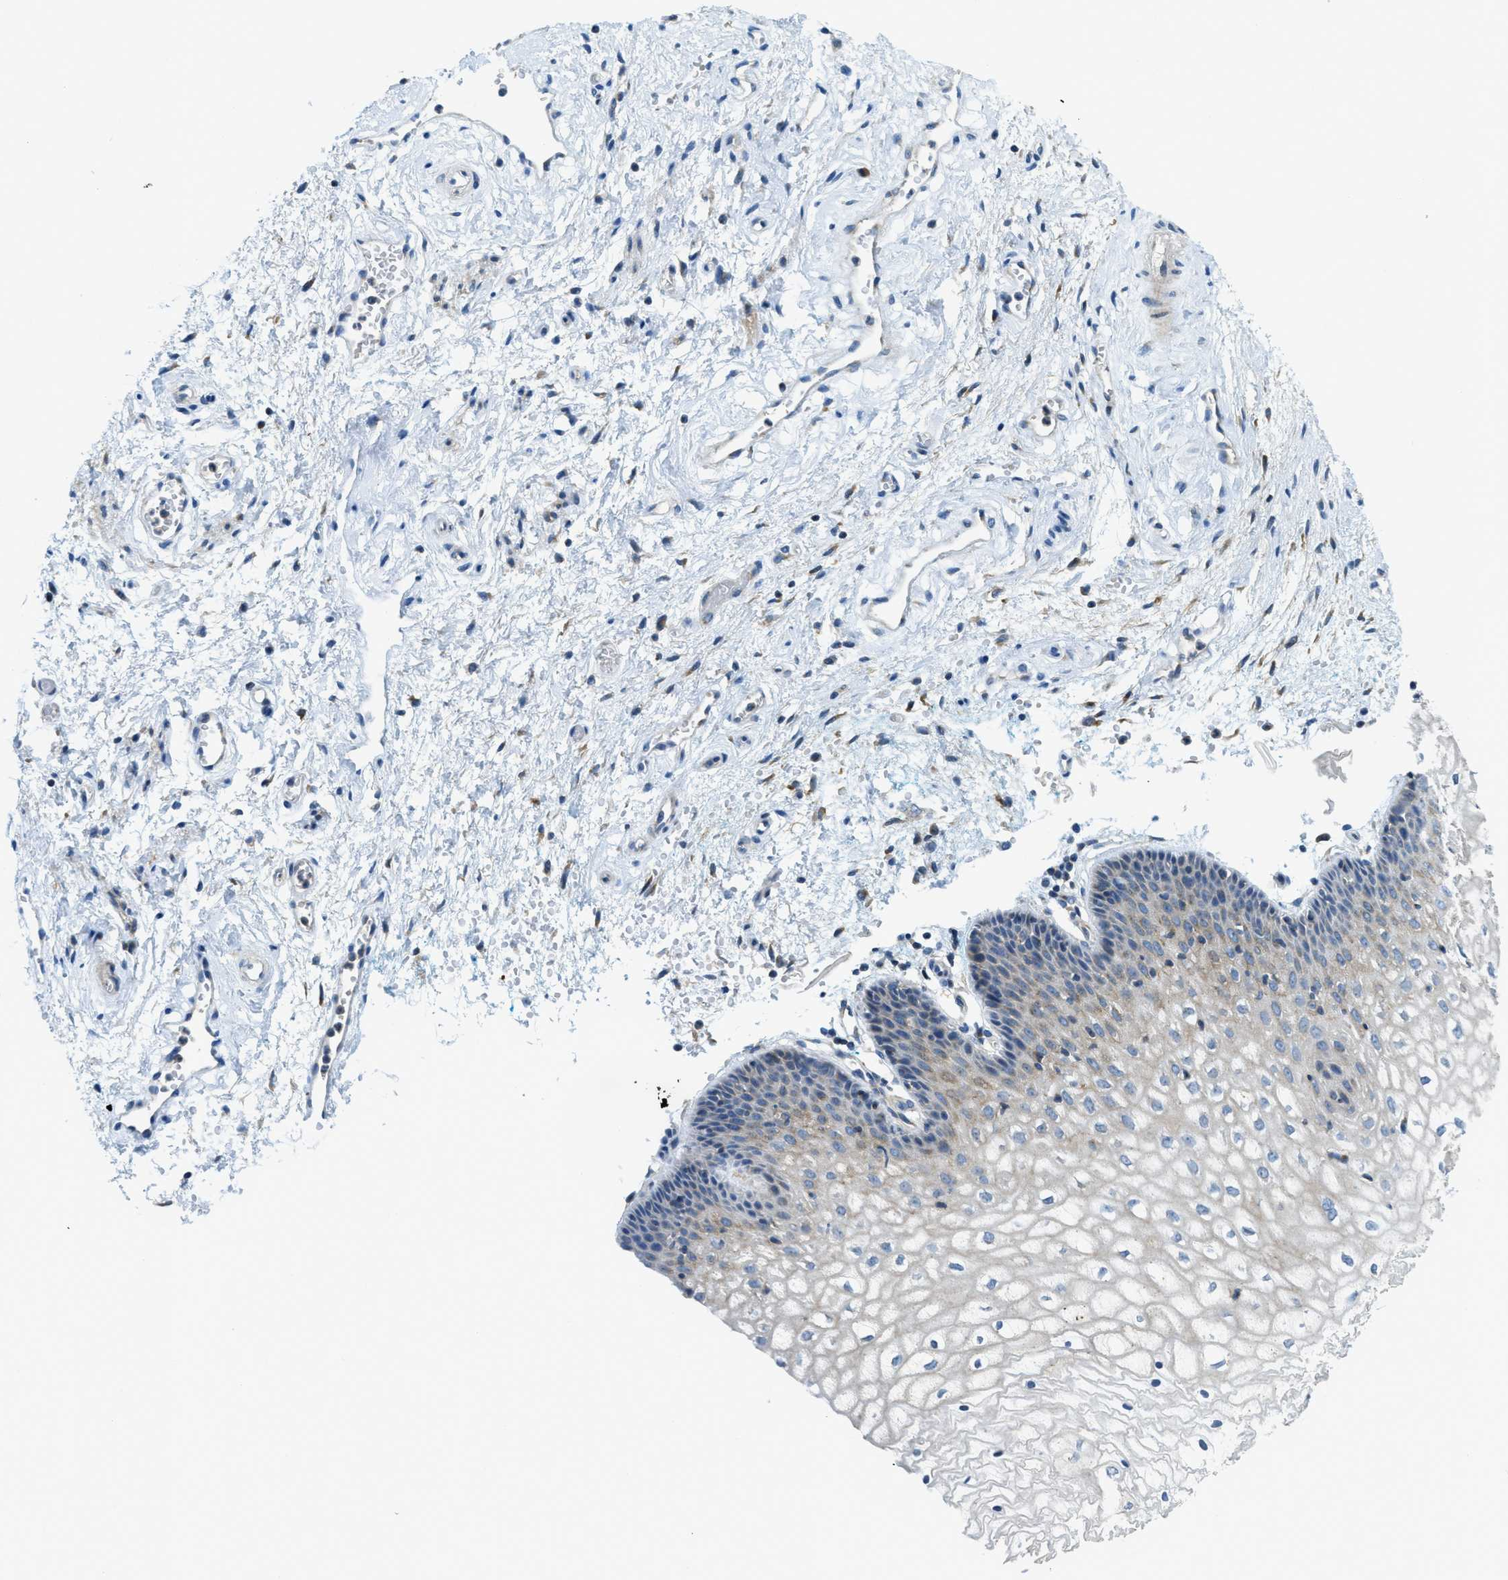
{"staining": {"intensity": "moderate", "quantity": "25%-75%", "location": "cytoplasmic/membranous"}, "tissue": "vagina", "cell_type": "Squamous epithelial cells", "image_type": "normal", "snomed": [{"axis": "morphology", "description": "Normal tissue, NOS"}, {"axis": "topography", "description": "Vagina"}], "caption": "Immunohistochemistry (IHC) staining of normal vagina, which shows medium levels of moderate cytoplasmic/membranous expression in approximately 25%-75% of squamous epithelial cells indicating moderate cytoplasmic/membranous protein positivity. The staining was performed using DAB (3,3'-diaminobenzidine) (brown) for protein detection and nuclei were counterstained in hematoxylin (blue).", "gene": "RFFL", "patient": {"sex": "female", "age": 34}}